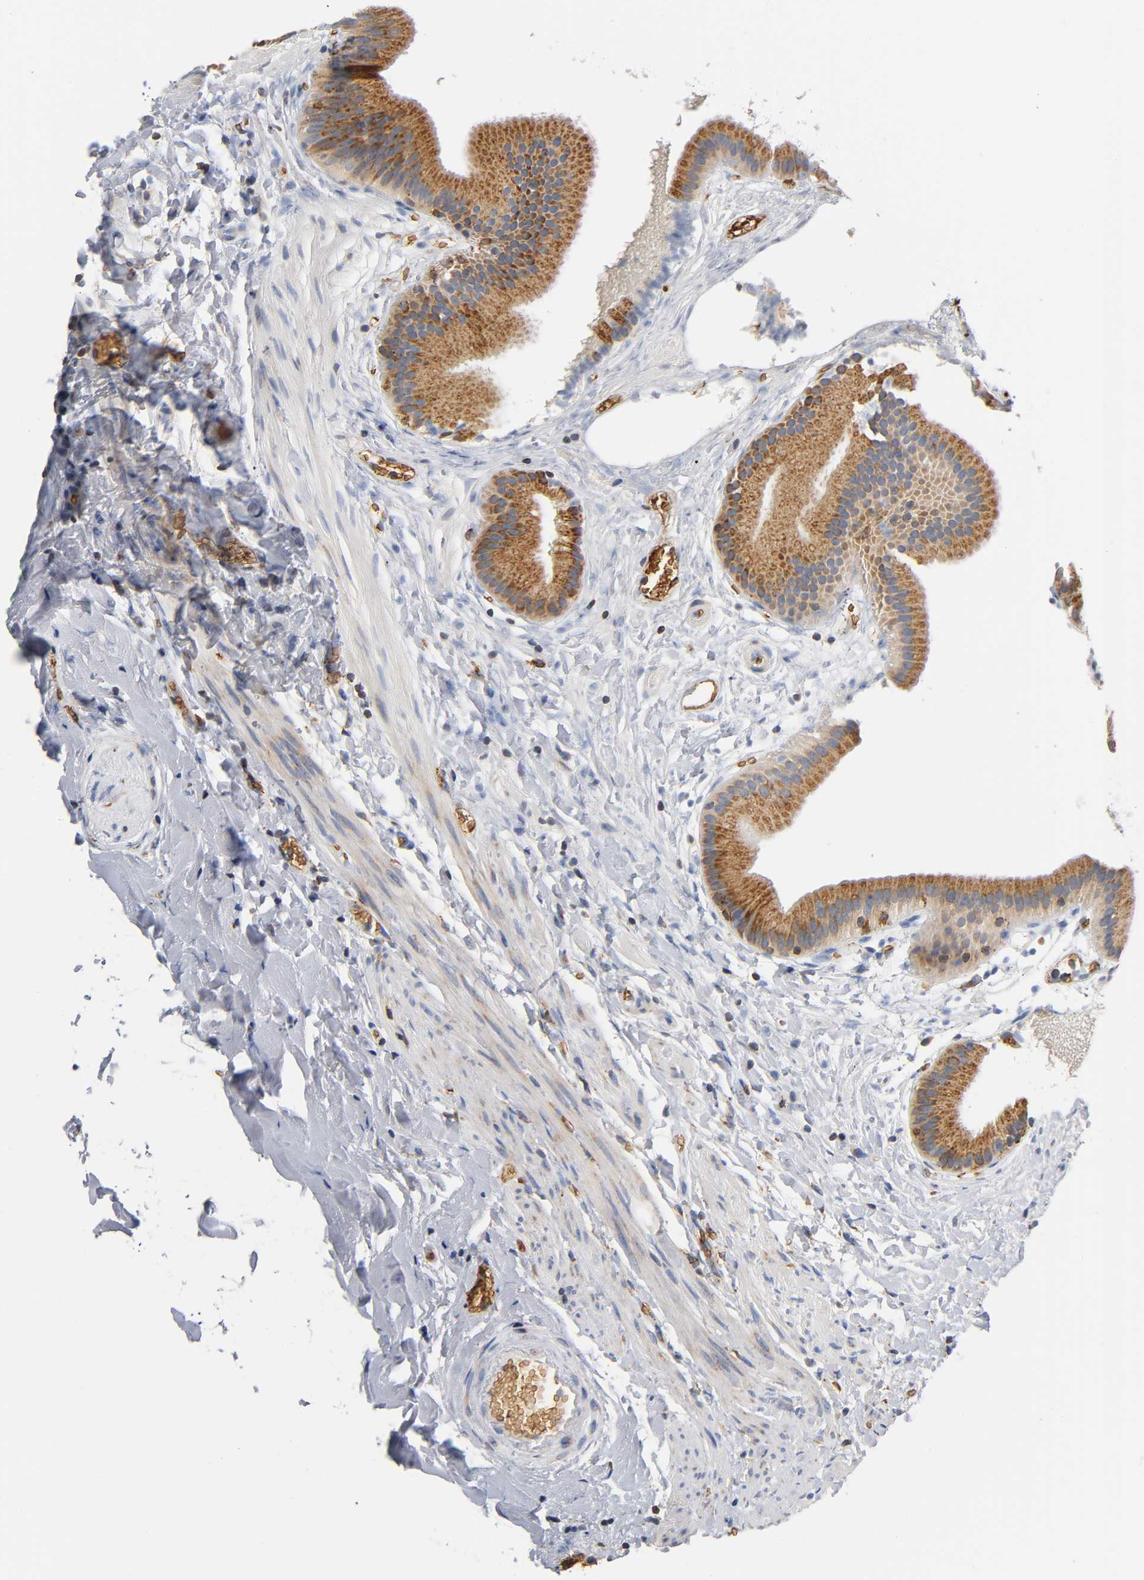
{"staining": {"intensity": "moderate", "quantity": ">75%", "location": "cytoplasmic/membranous"}, "tissue": "gallbladder", "cell_type": "Glandular cells", "image_type": "normal", "snomed": [{"axis": "morphology", "description": "Normal tissue, NOS"}, {"axis": "topography", "description": "Gallbladder"}], "caption": "This image displays benign gallbladder stained with IHC to label a protein in brown. The cytoplasmic/membranous of glandular cells show moderate positivity for the protein. Nuclei are counter-stained blue.", "gene": "UCKL1", "patient": {"sex": "female", "age": 63}}